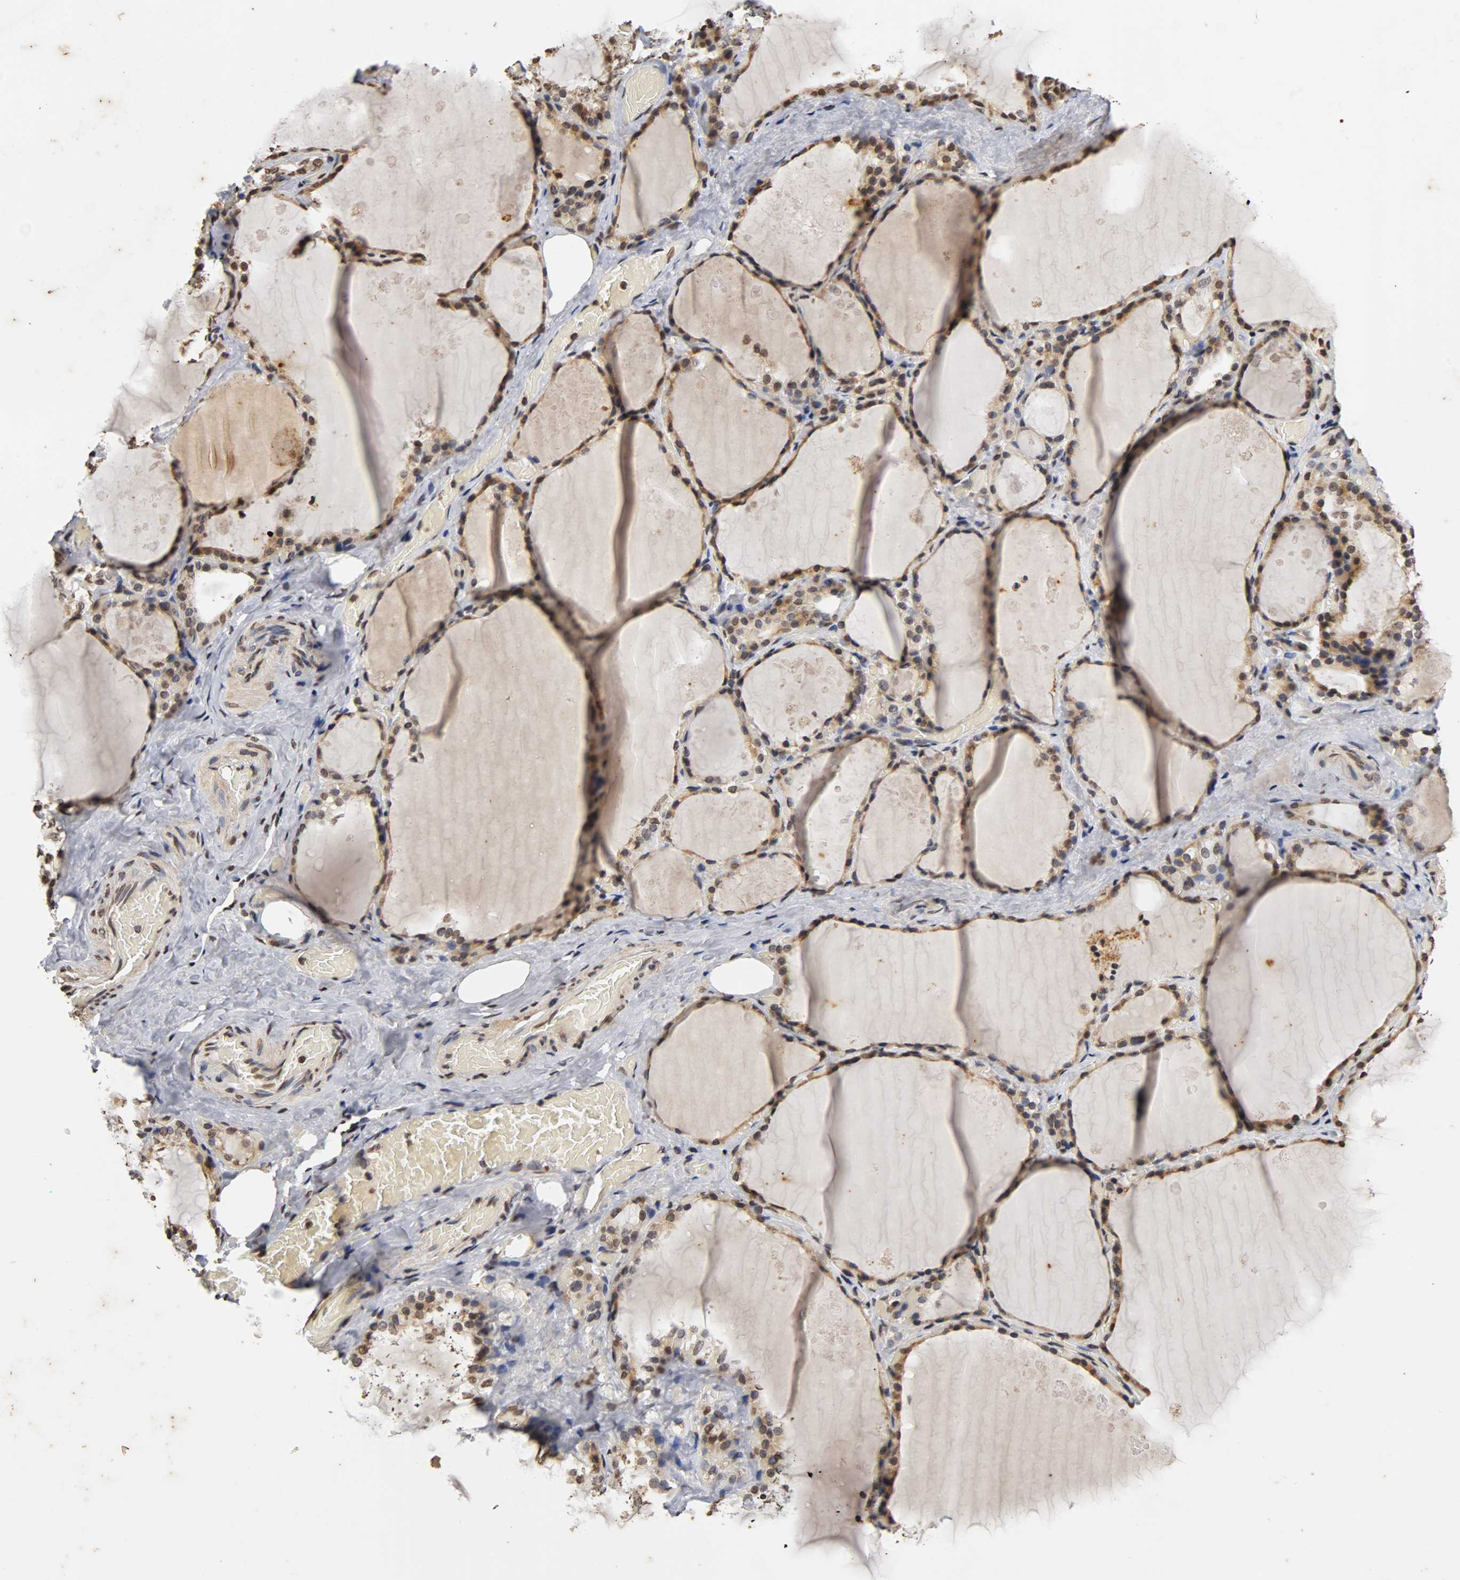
{"staining": {"intensity": "weak", "quantity": "25%-75%", "location": "cytoplasmic/membranous,nuclear"}, "tissue": "thyroid gland", "cell_type": "Glandular cells", "image_type": "normal", "snomed": [{"axis": "morphology", "description": "Normal tissue, NOS"}, {"axis": "topography", "description": "Thyroid gland"}], "caption": "A brown stain labels weak cytoplasmic/membranous,nuclear expression of a protein in glandular cells of benign human thyroid gland. The protein of interest is shown in brown color, while the nuclei are stained blue.", "gene": "ERCC2", "patient": {"sex": "male", "age": 61}}